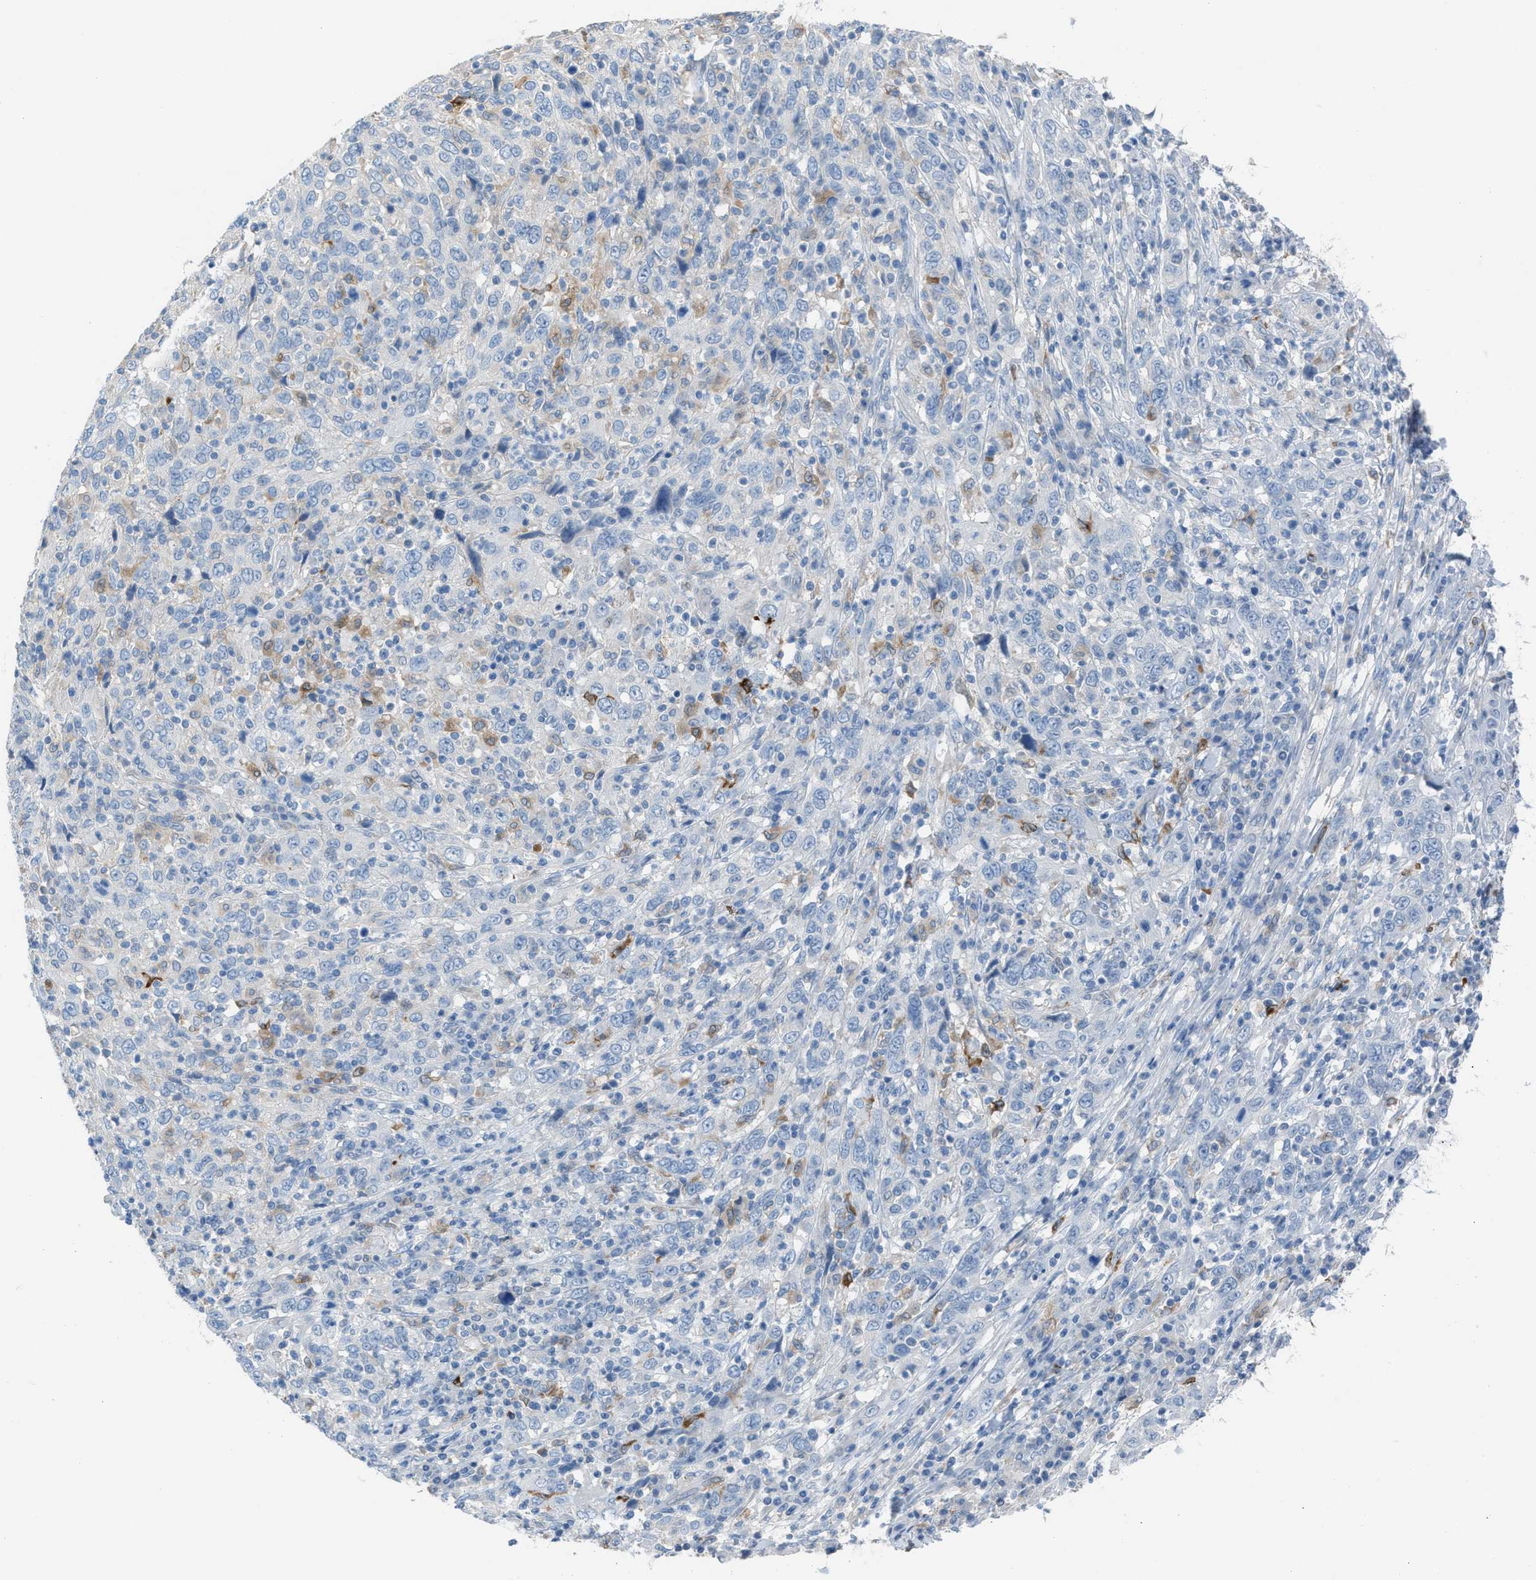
{"staining": {"intensity": "negative", "quantity": "none", "location": "none"}, "tissue": "cervical cancer", "cell_type": "Tumor cells", "image_type": "cancer", "snomed": [{"axis": "morphology", "description": "Squamous cell carcinoma, NOS"}, {"axis": "topography", "description": "Cervix"}], "caption": "The photomicrograph exhibits no significant staining in tumor cells of squamous cell carcinoma (cervical).", "gene": "CLEC10A", "patient": {"sex": "female", "age": 46}}